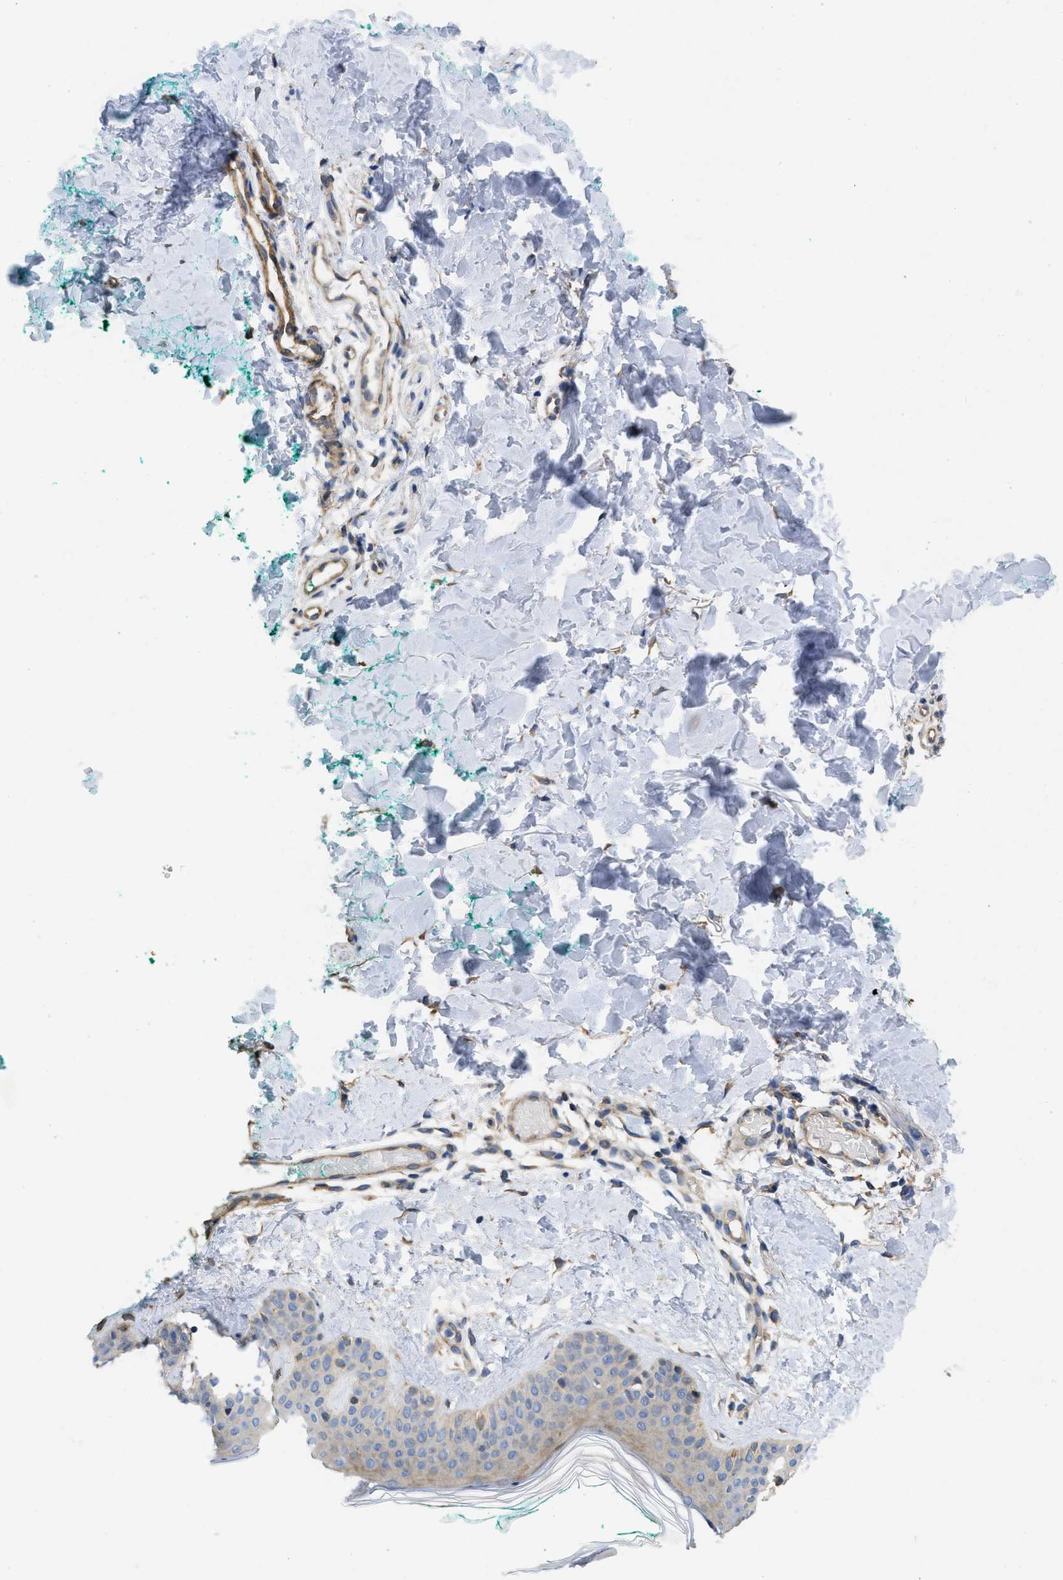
{"staining": {"intensity": "negative", "quantity": "none", "location": "none"}, "tissue": "skin", "cell_type": "Fibroblasts", "image_type": "normal", "snomed": [{"axis": "morphology", "description": "Normal tissue, NOS"}, {"axis": "topography", "description": "Skin"}], "caption": "Immunohistochemistry (IHC) of benign skin displays no staining in fibroblasts. (DAB (3,3'-diaminobenzidine) immunohistochemistry, high magnification).", "gene": "ARHGEF26", "patient": {"sex": "male", "age": 30}}